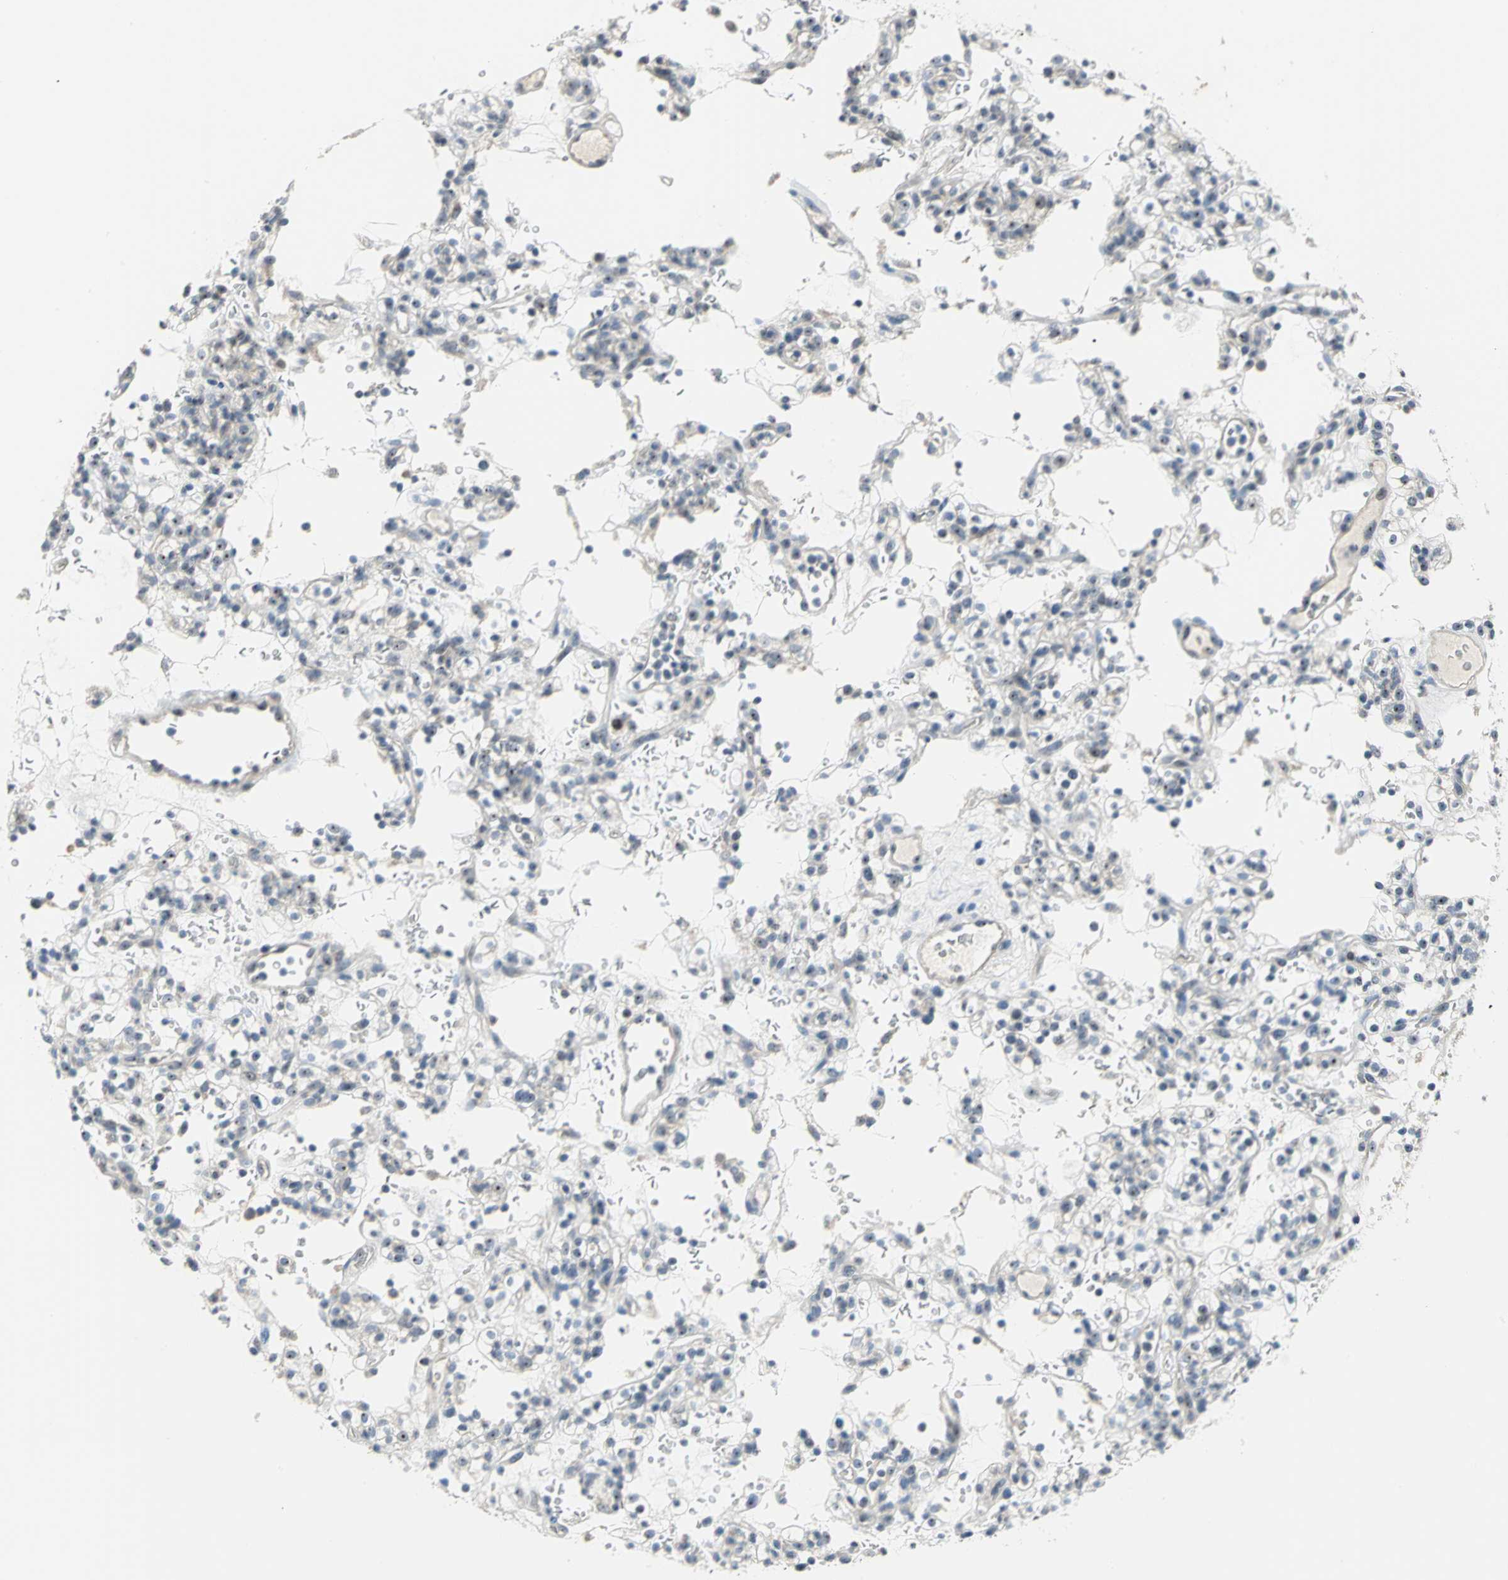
{"staining": {"intensity": "moderate", "quantity": "25%-75%", "location": "nuclear"}, "tissue": "renal cancer", "cell_type": "Tumor cells", "image_type": "cancer", "snomed": [{"axis": "morphology", "description": "Normal tissue, NOS"}, {"axis": "morphology", "description": "Adenocarcinoma, NOS"}, {"axis": "topography", "description": "Kidney"}], "caption": "Moderate nuclear expression is appreciated in approximately 25%-75% of tumor cells in renal cancer.", "gene": "MYBBP1A", "patient": {"sex": "female", "age": 72}}